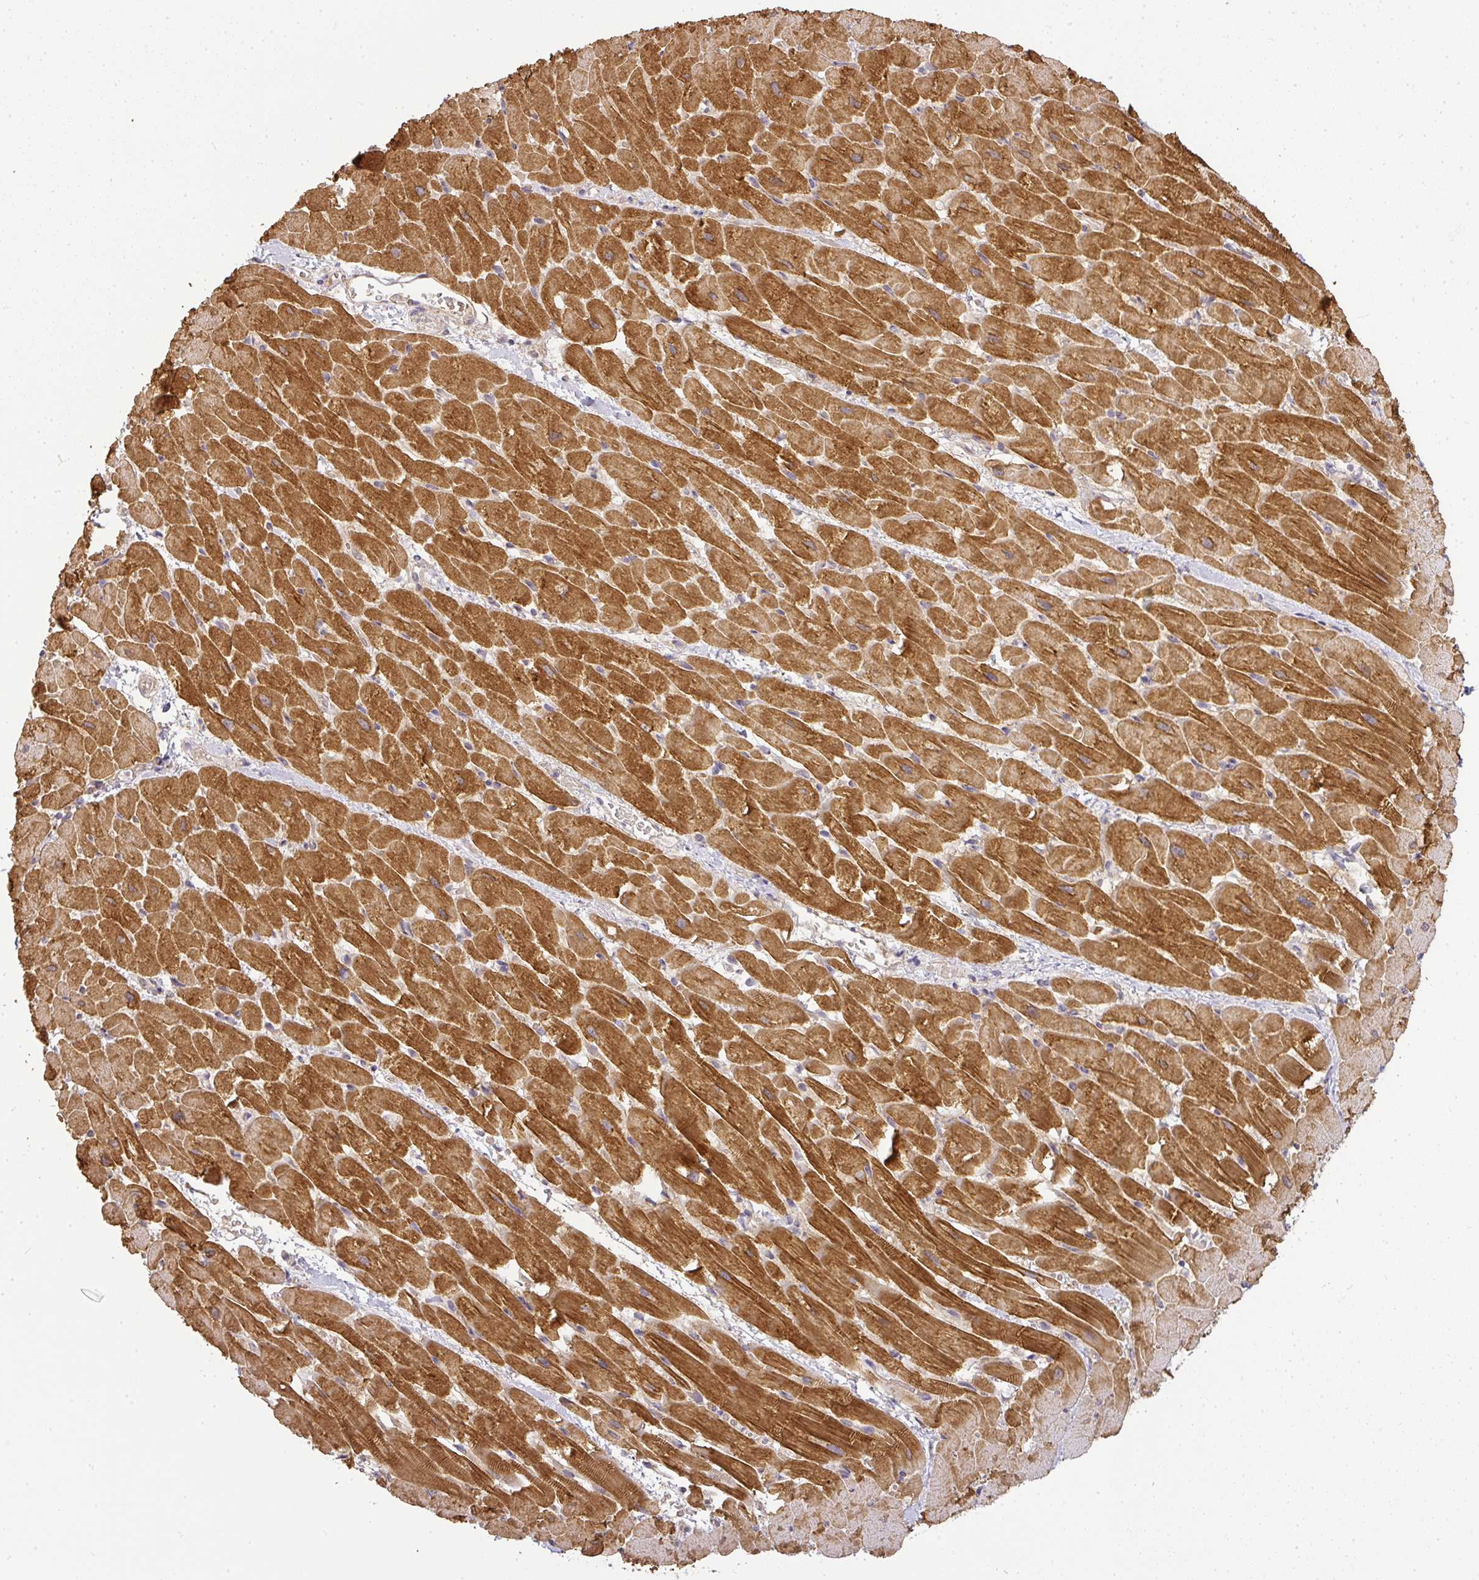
{"staining": {"intensity": "strong", "quantity": ">75%", "location": "cytoplasmic/membranous"}, "tissue": "heart muscle", "cell_type": "Cardiomyocytes", "image_type": "normal", "snomed": [{"axis": "morphology", "description": "Normal tissue, NOS"}, {"axis": "topography", "description": "Heart"}], "caption": "The photomicrograph reveals a brown stain indicating the presence of a protein in the cytoplasmic/membranous of cardiomyocytes in heart muscle. Nuclei are stained in blue.", "gene": "MYOM2", "patient": {"sex": "male", "age": 37}}